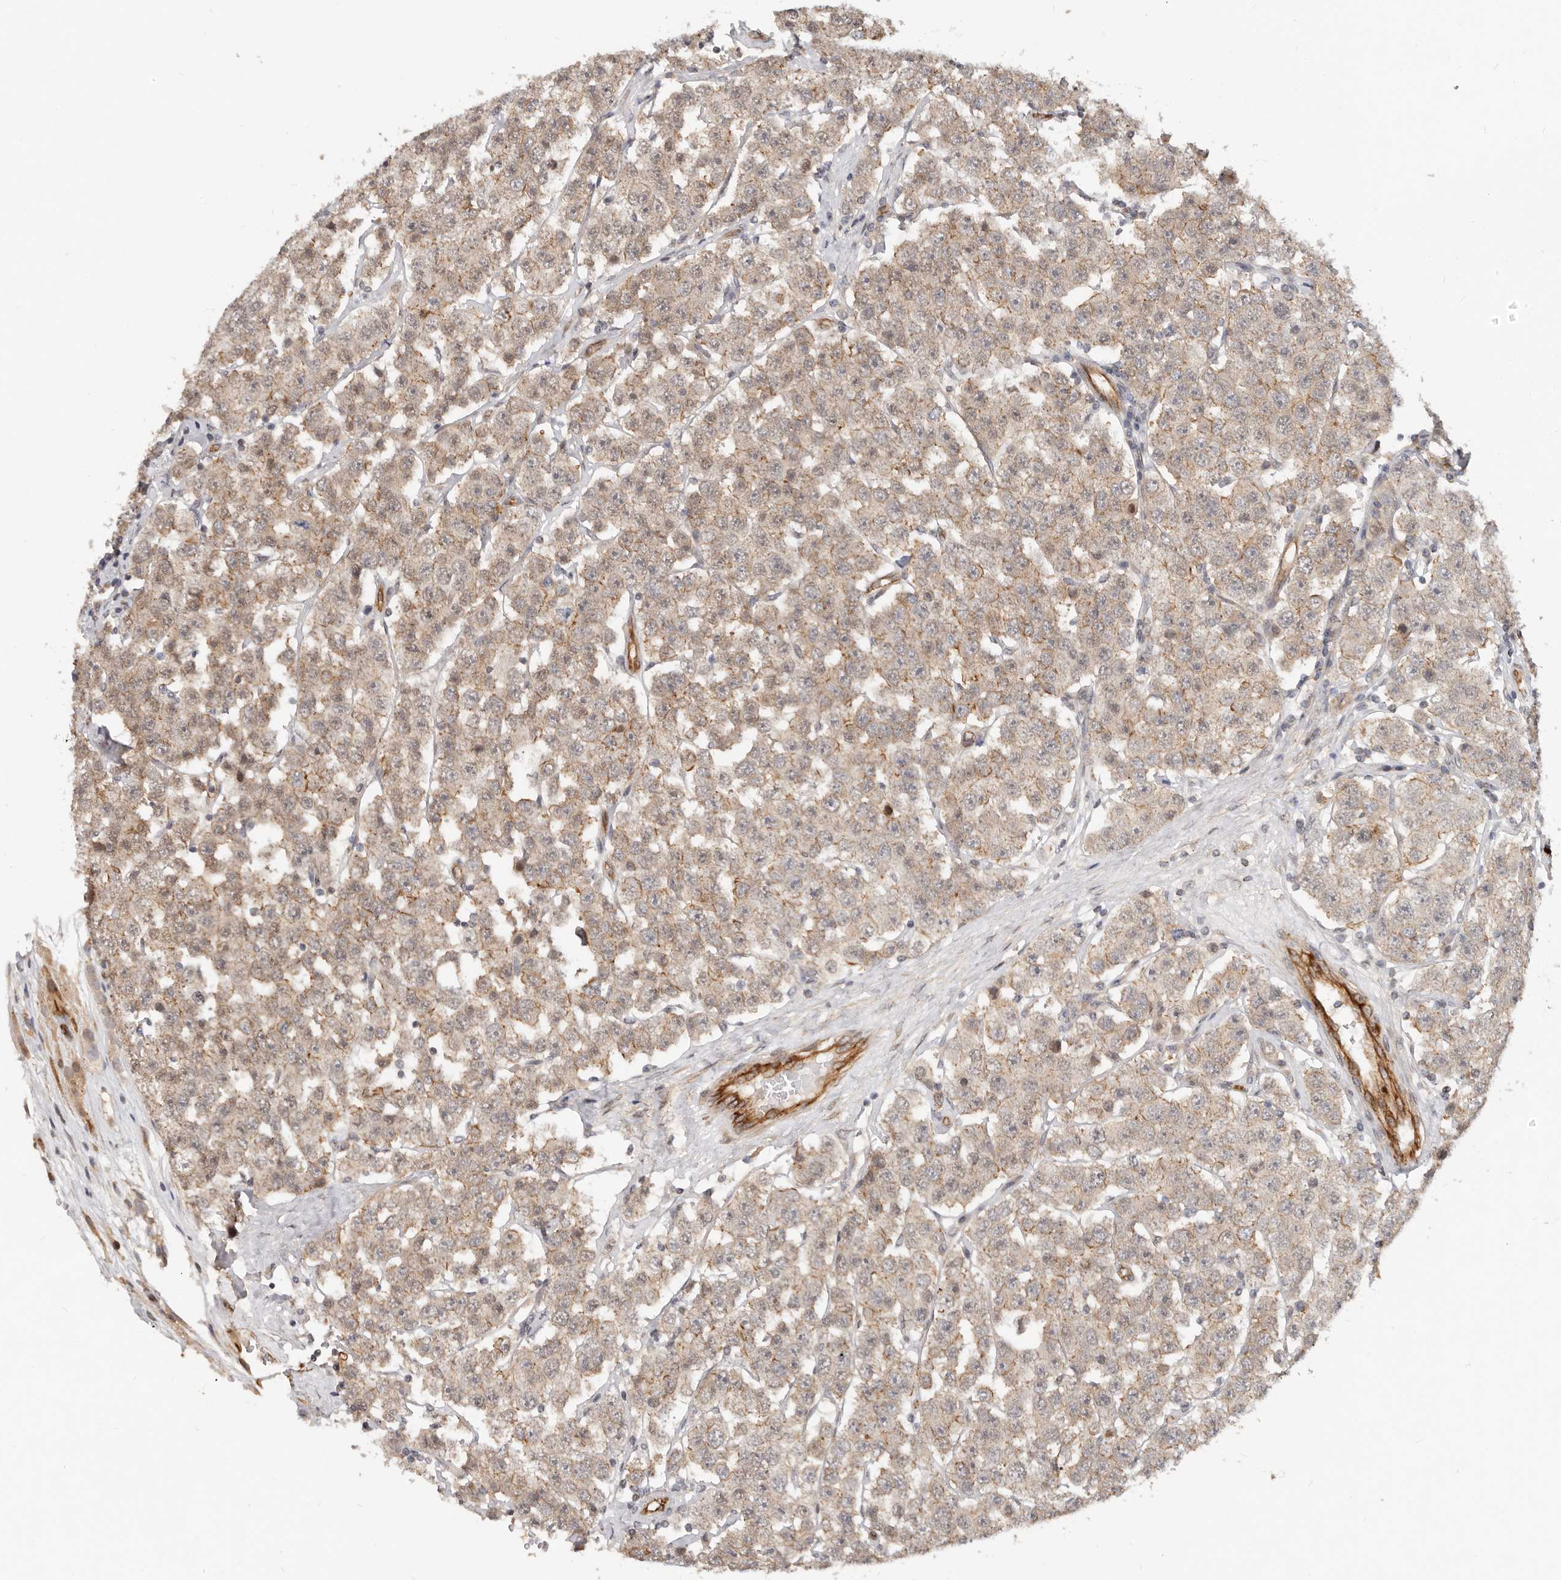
{"staining": {"intensity": "weak", "quantity": ">75%", "location": "cytoplasmic/membranous"}, "tissue": "testis cancer", "cell_type": "Tumor cells", "image_type": "cancer", "snomed": [{"axis": "morphology", "description": "Seminoma, NOS"}, {"axis": "topography", "description": "Testis"}], "caption": "IHC staining of testis cancer, which displays low levels of weak cytoplasmic/membranous staining in about >75% of tumor cells indicating weak cytoplasmic/membranous protein expression. The staining was performed using DAB (3,3'-diaminobenzidine) (brown) for protein detection and nuclei were counterstained in hematoxylin (blue).", "gene": "USP49", "patient": {"sex": "male", "age": 28}}